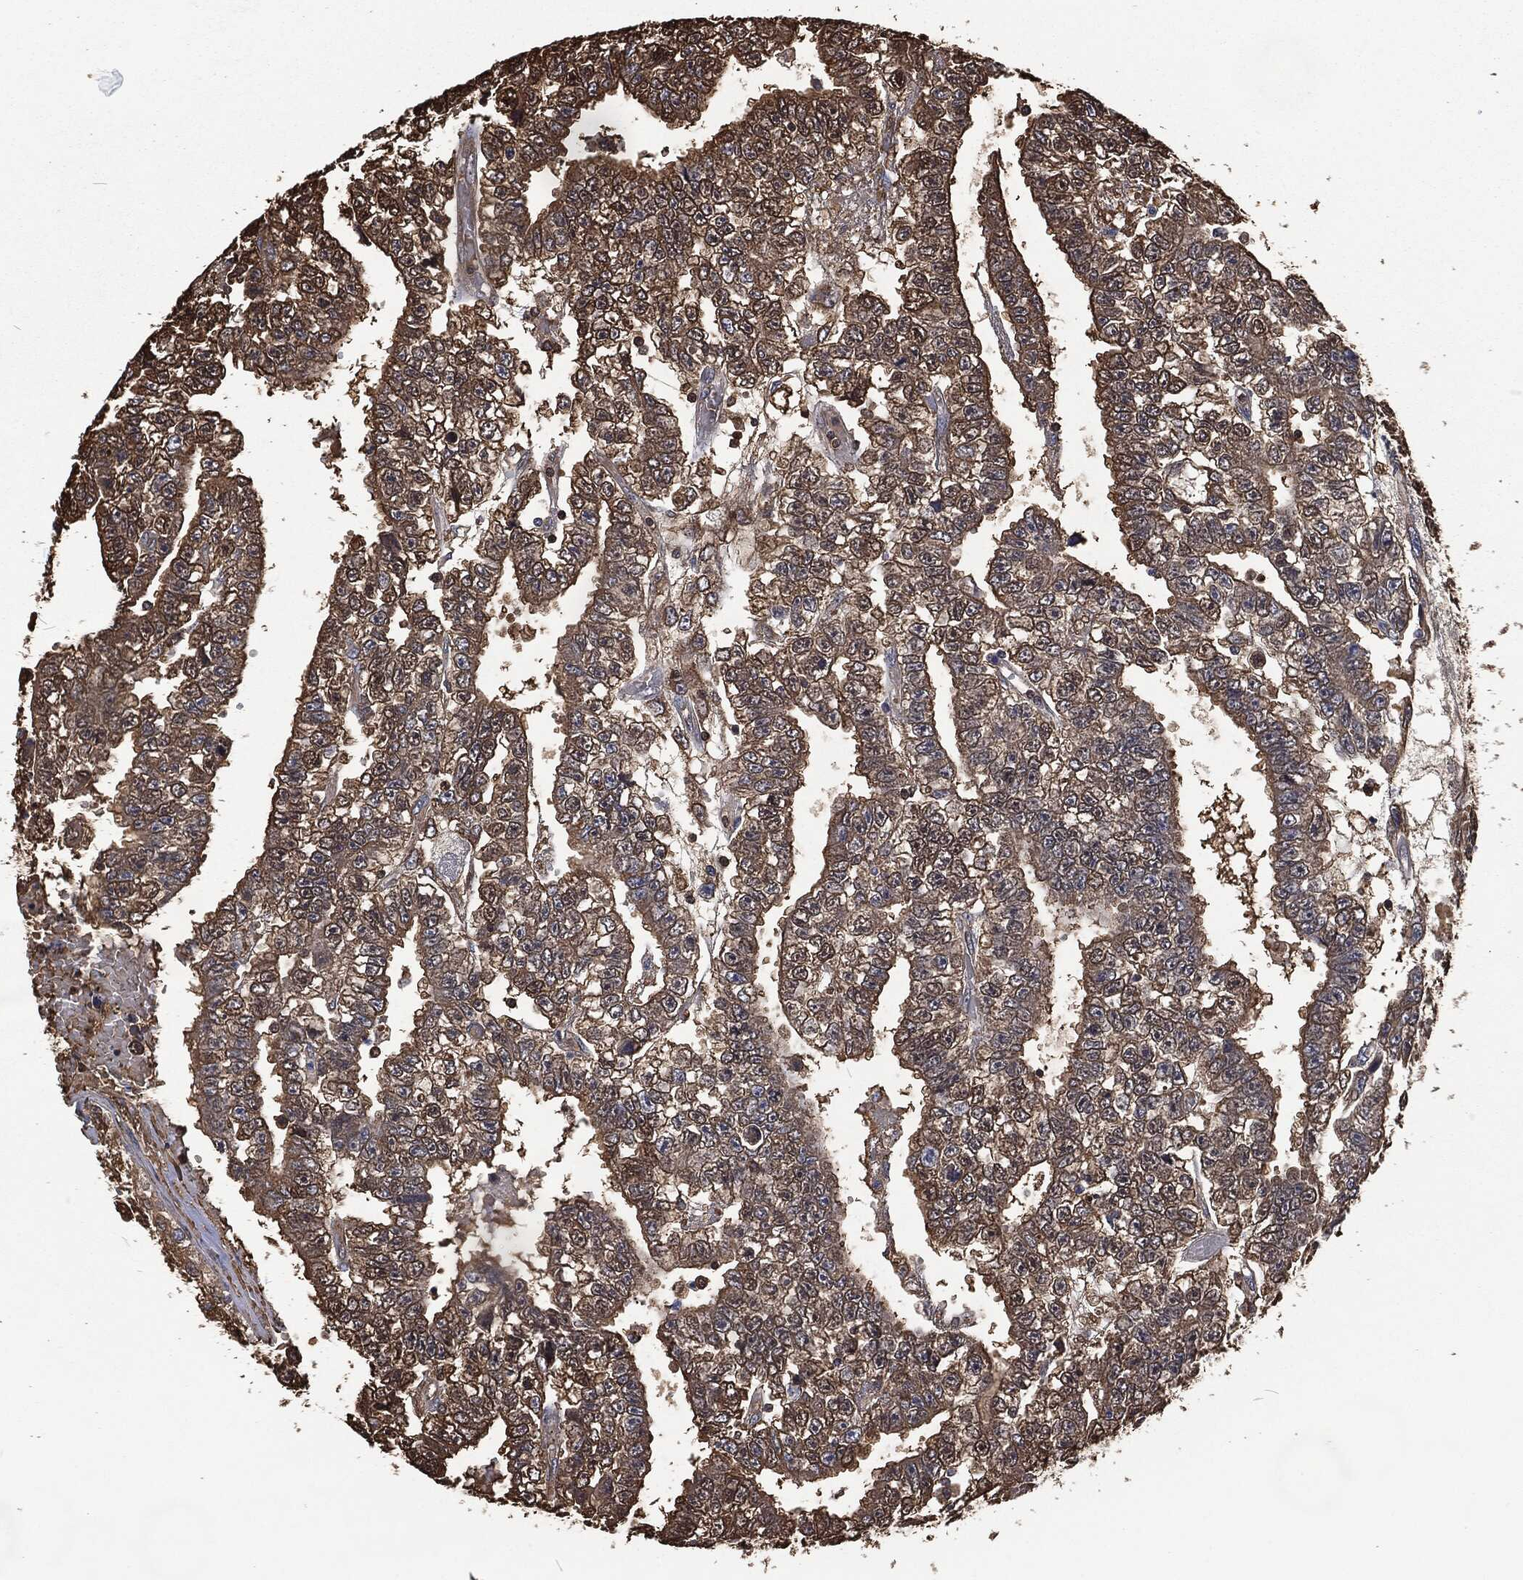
{"staining": {"intensity": "moderate", "quantity": ">75%", "location": "cytoplasmic/membranous"}, "tissue": "testis cancer", "cell_type": "Tumor cells", "image_type": "cancer", "snomed": [{"axis": "morphology", "description": "Carcinoma, Embryonal, NOS"}, {"axis": "topography", "description": "Testis"}], "caption": "Moderate cytoplasmic/membranous staining is seen in approximately >75% of tumor cells in testis cancer.", "gene": "PRDX4", "patient": {"sex": "male", "age": 25}}